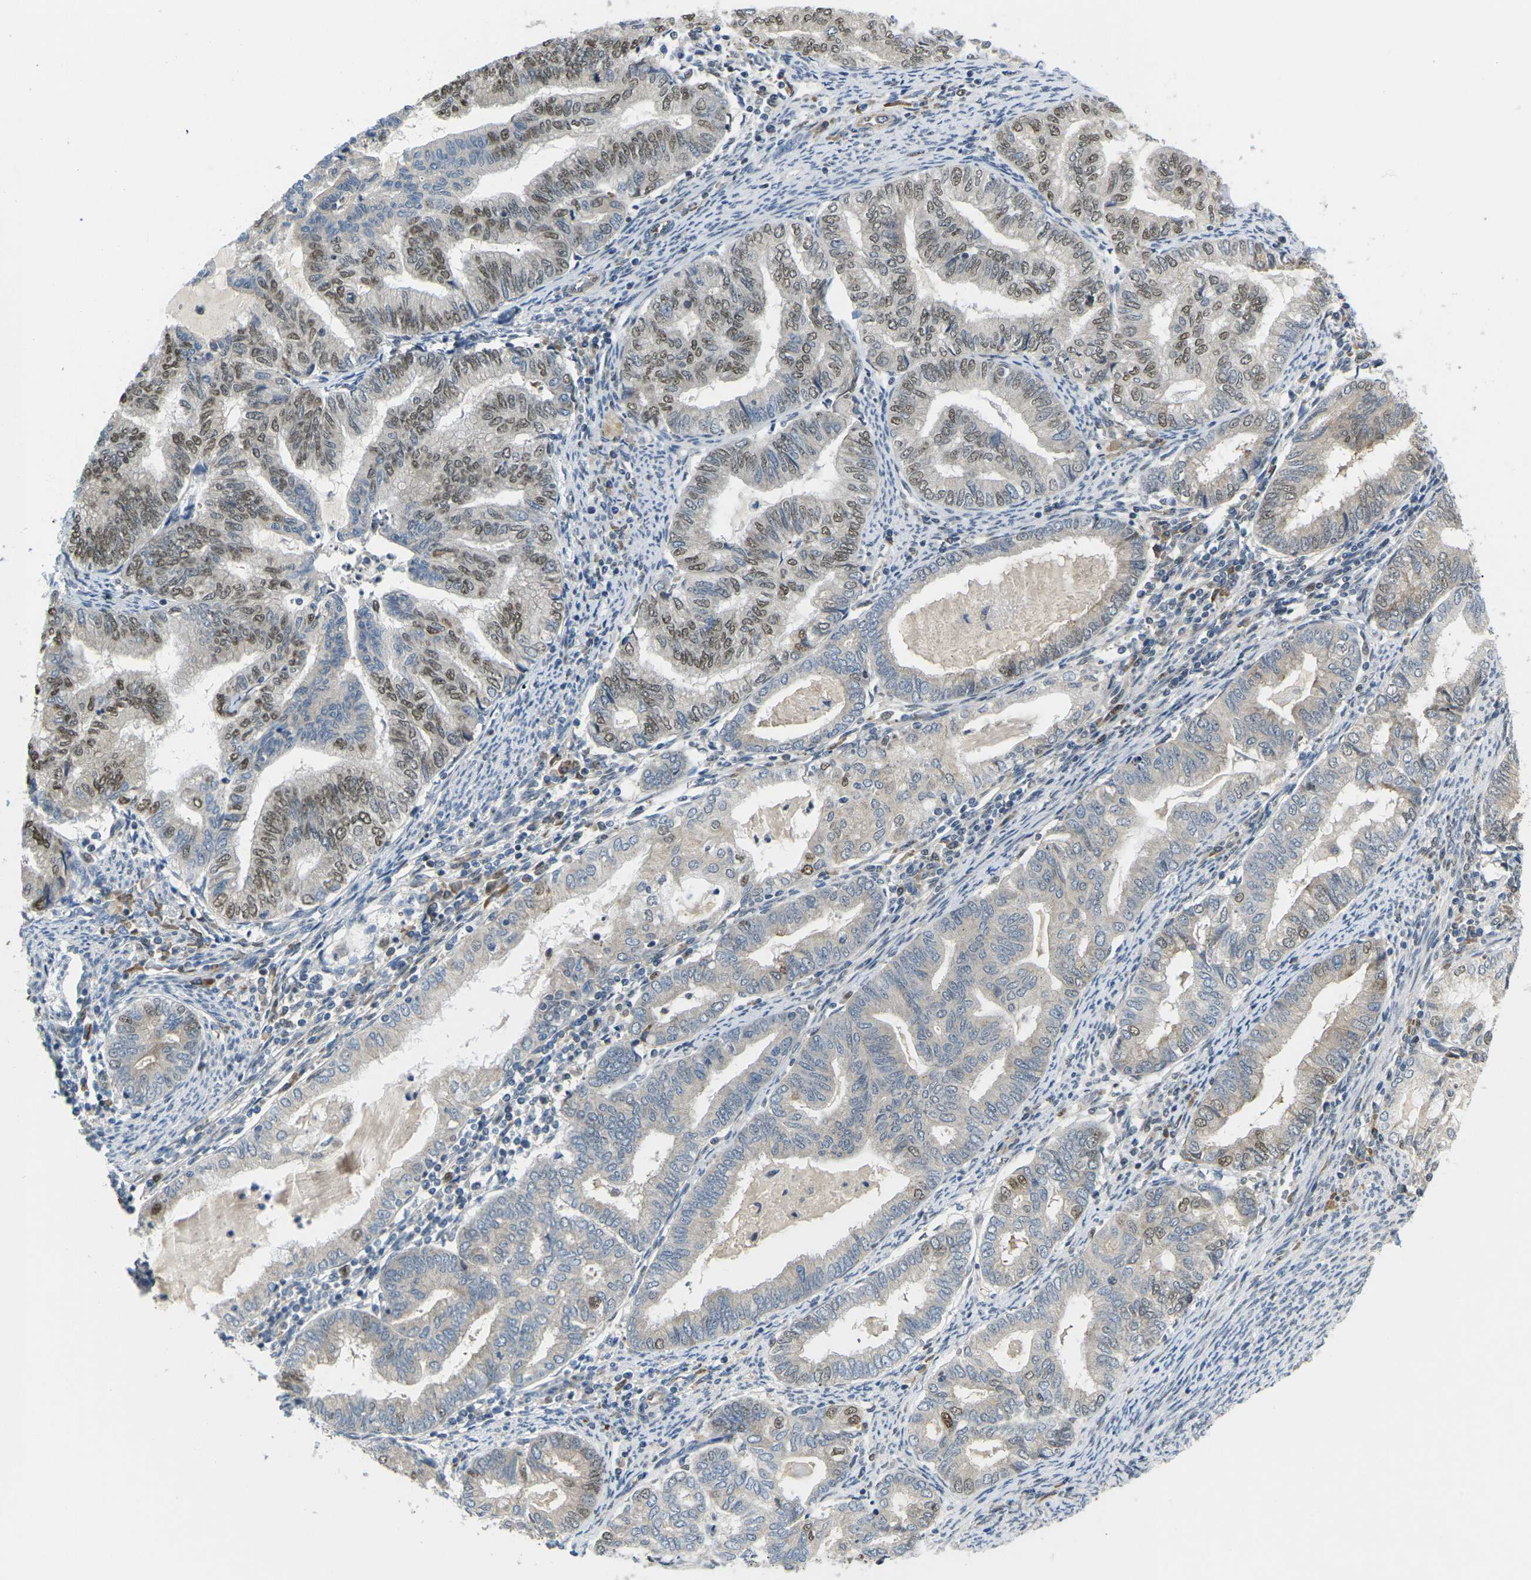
{"staining": {"intensity": "moderate", "quantity": "25%-75%", "location": "nuclear"}, "tissue": "endometrial cancer", "cell_type": "Tumor cells", "image_type": "cancer", "snomed": [{"axis": "morphology", "description": "Adenocarcinoma, NOS"}, {"axis": "topography", "description": "Endometrium"}], "caption": "Endometrial cancer stained for a protein displays moderate nuclear positivity in tumor cells.", "gene": "ERBB4", "patient": {"sex": "female", "age": 79}}